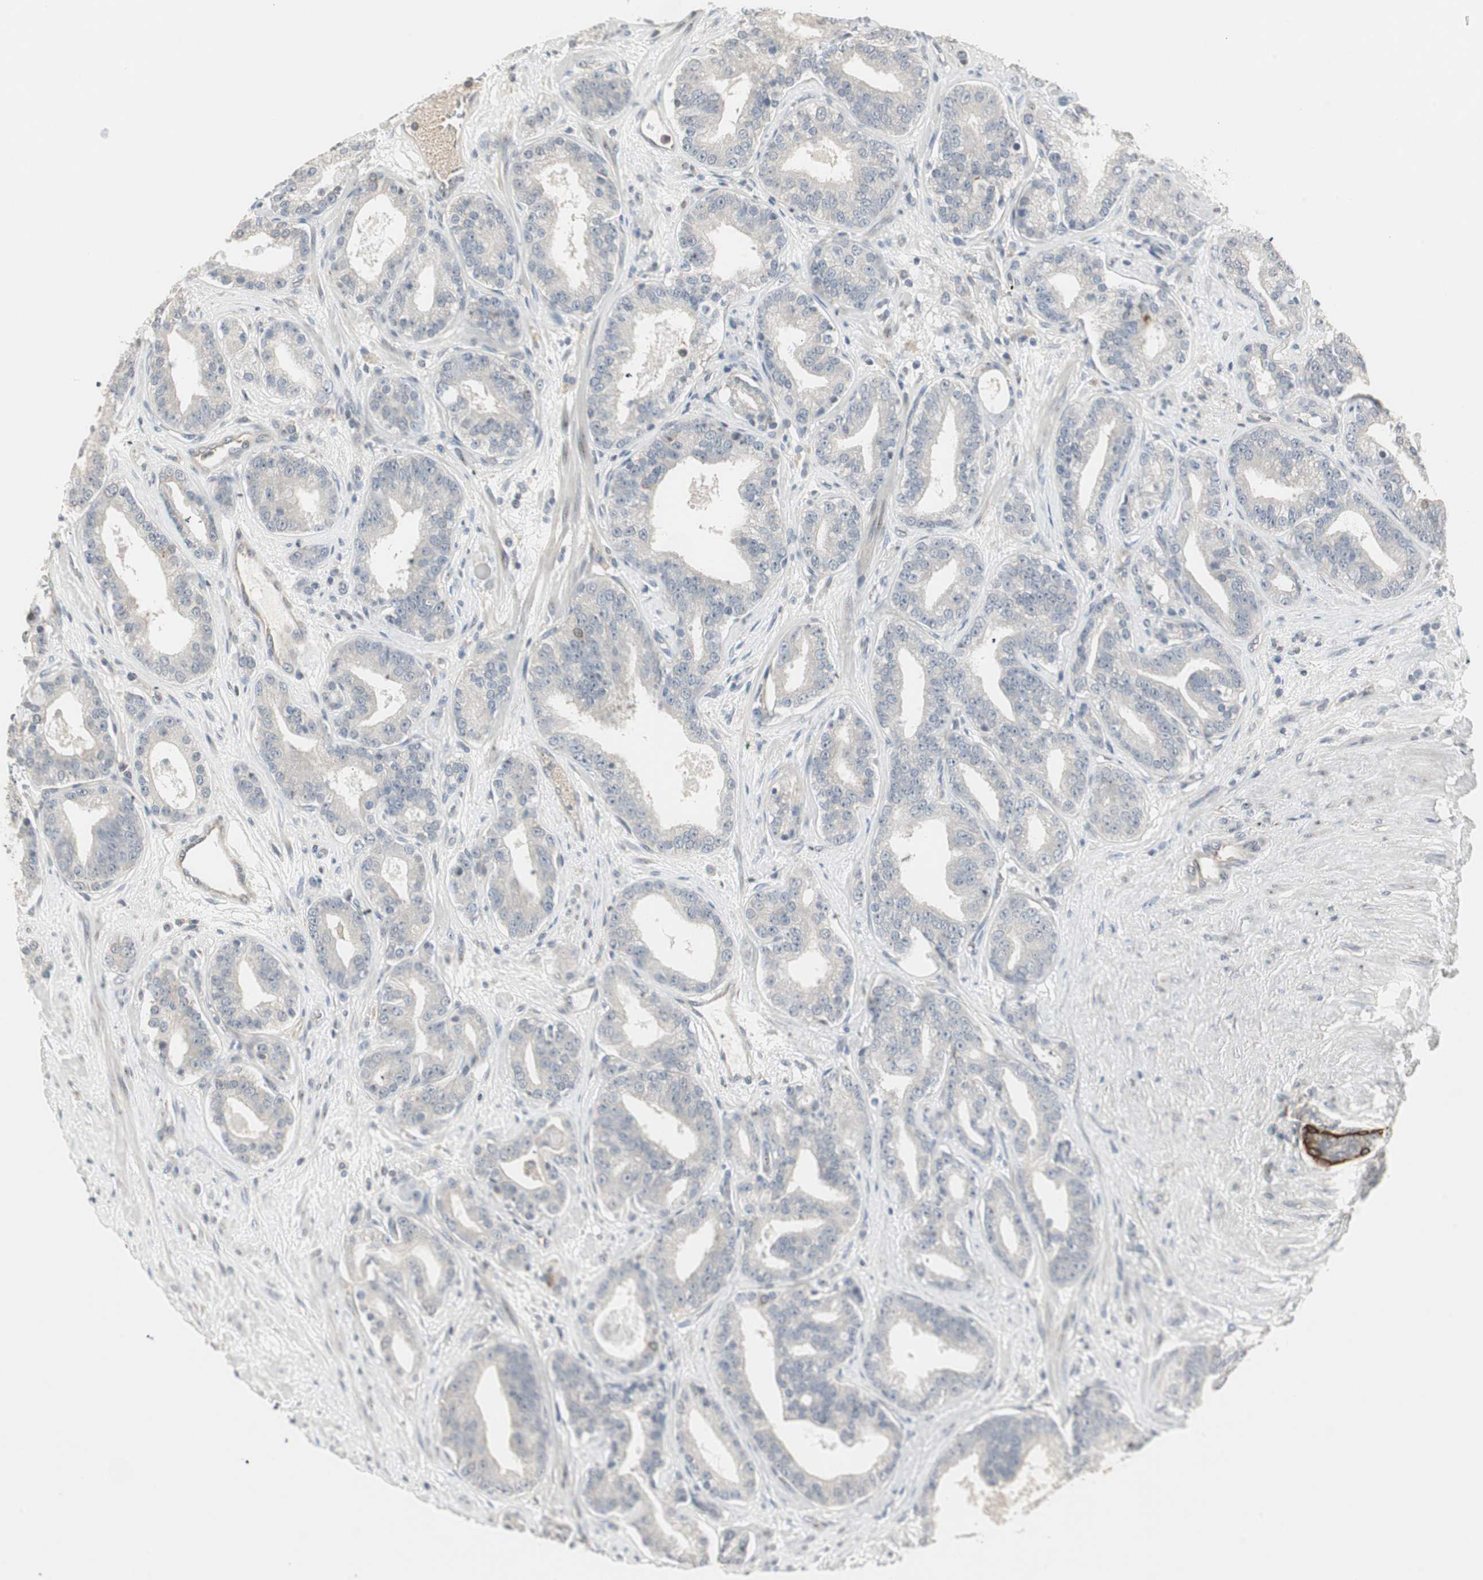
{"staining": {"intensity": "negative", "quantity": "none", "location": "none"}, "tissue": "prostate cancer", "cell_type": "Tumor cells", "image_type": "cancer", "snomed": [{"axis": "morphology", "description": "Adenocarcinoma, Low grade"}, {"axis": "topography", "description": "Prostate"}], "caption": "DAB immunohistochemical staining of low-grade adenocarcinoma (prostate) demonstrates no significant expression in tumor cells. (DAB IHC visualized using brightfield microscopy, high magnification).", "gene": "ZFP36", "patient": {"sex": "male", "age": 63}}